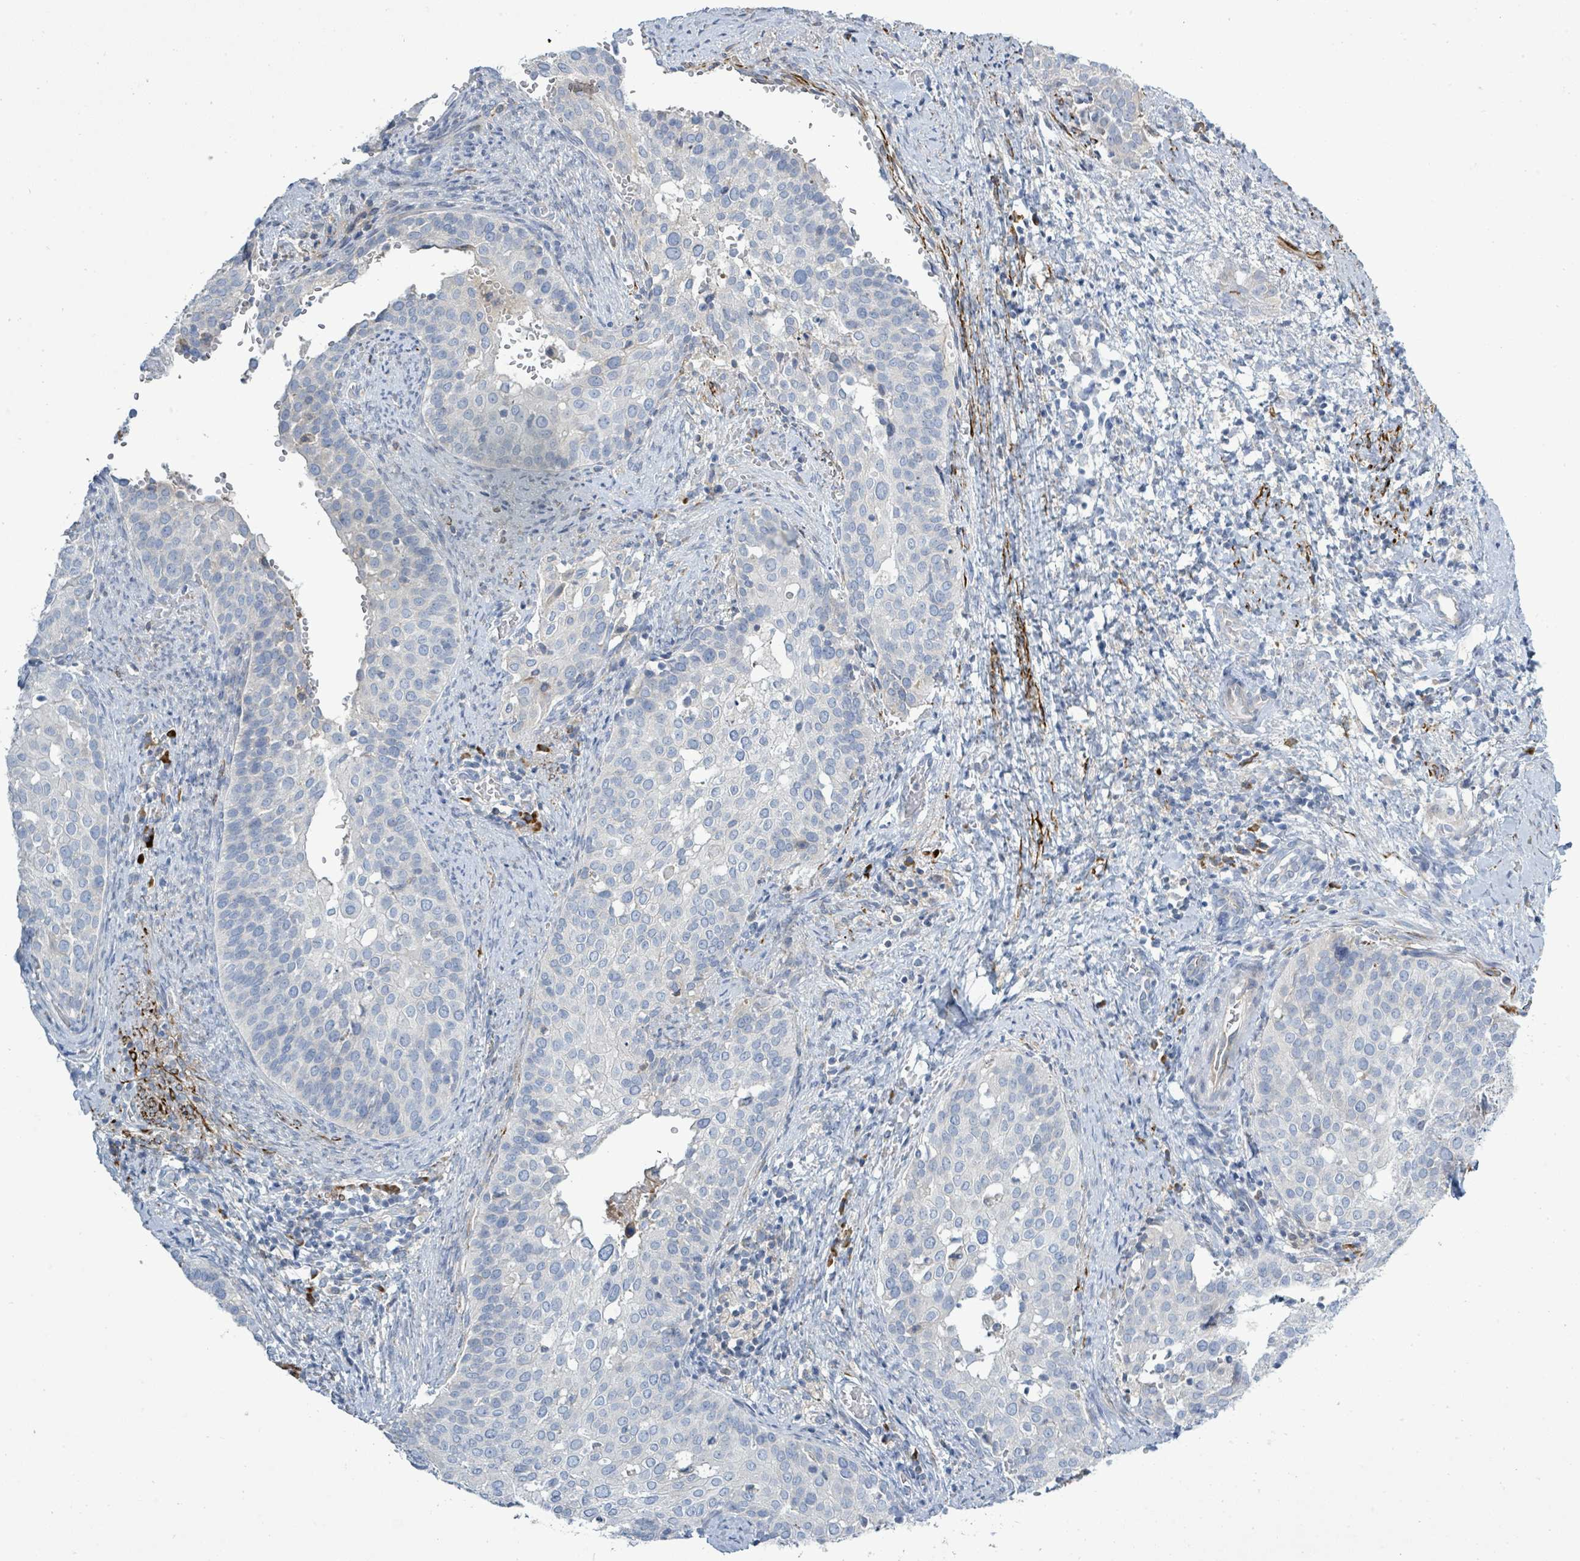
{"staining": {"intensity": "negative", "quantity": "none", "location": "none"}, "tissue": "cervical cancer", "cell_type": "Tumor cells", "image_type": "cancer", "snomed": [{"axis": "morphology", "description": "Squamous cell carcinoma, NOS"}, {"axis": "topography", "description": "Cervix"}], "caption": "Histopathology image shows no significant protein expression in tumor cells of cervical squamous cell carcinoma.", "gene": "SIRPB1", "patient": {"sex": "female", "age": 44}}